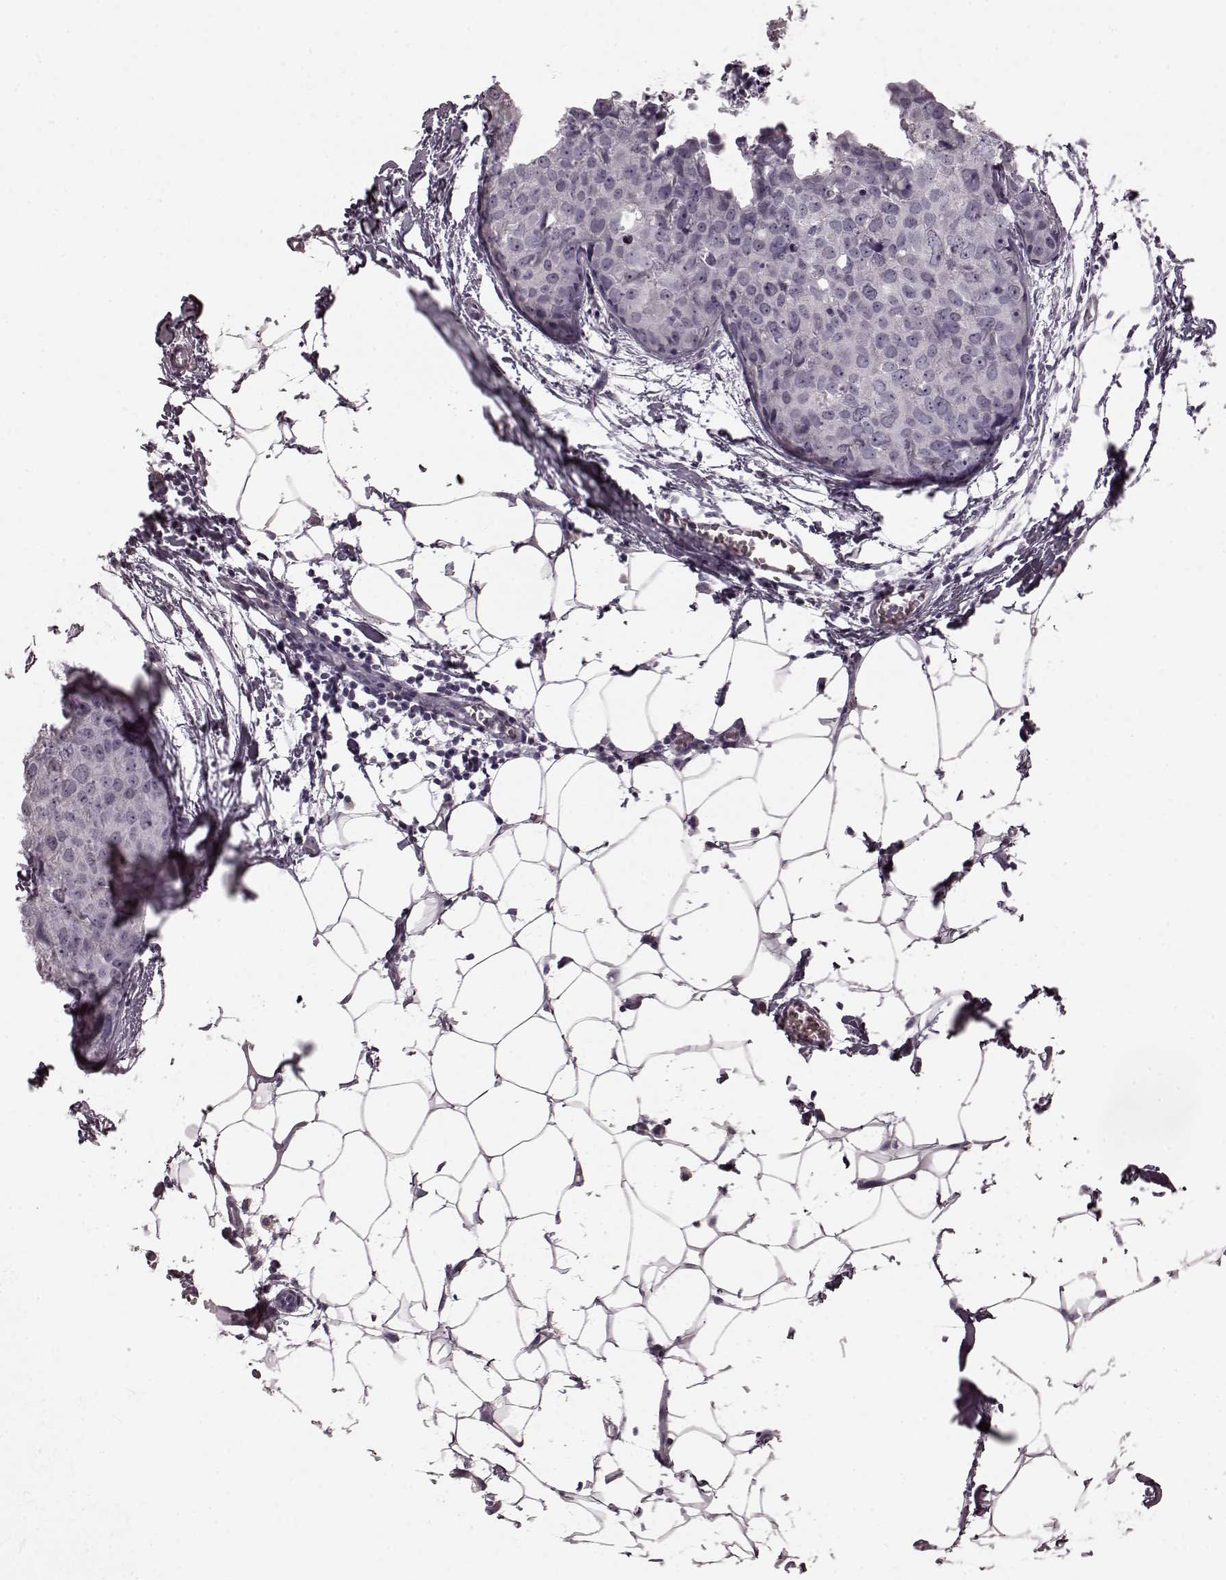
{"staining": {"intensity": "negative", "quantity": "none", "location": "none"}, "tissue": "breast cancer", "cell_type": "Tumor cells", "image_type": "cancer", "snomed": [{"axis": "morphology", "description": "Duct carcinoma"}, {"axis": "topography", "description": "Breast"}], "caption": "This is an IHC photomicrograph of human intraductal carcinoma (breast). There is no expression in tumor cells.", "gene": "CST7", "patient": {"sex": "female", "age": 38}}